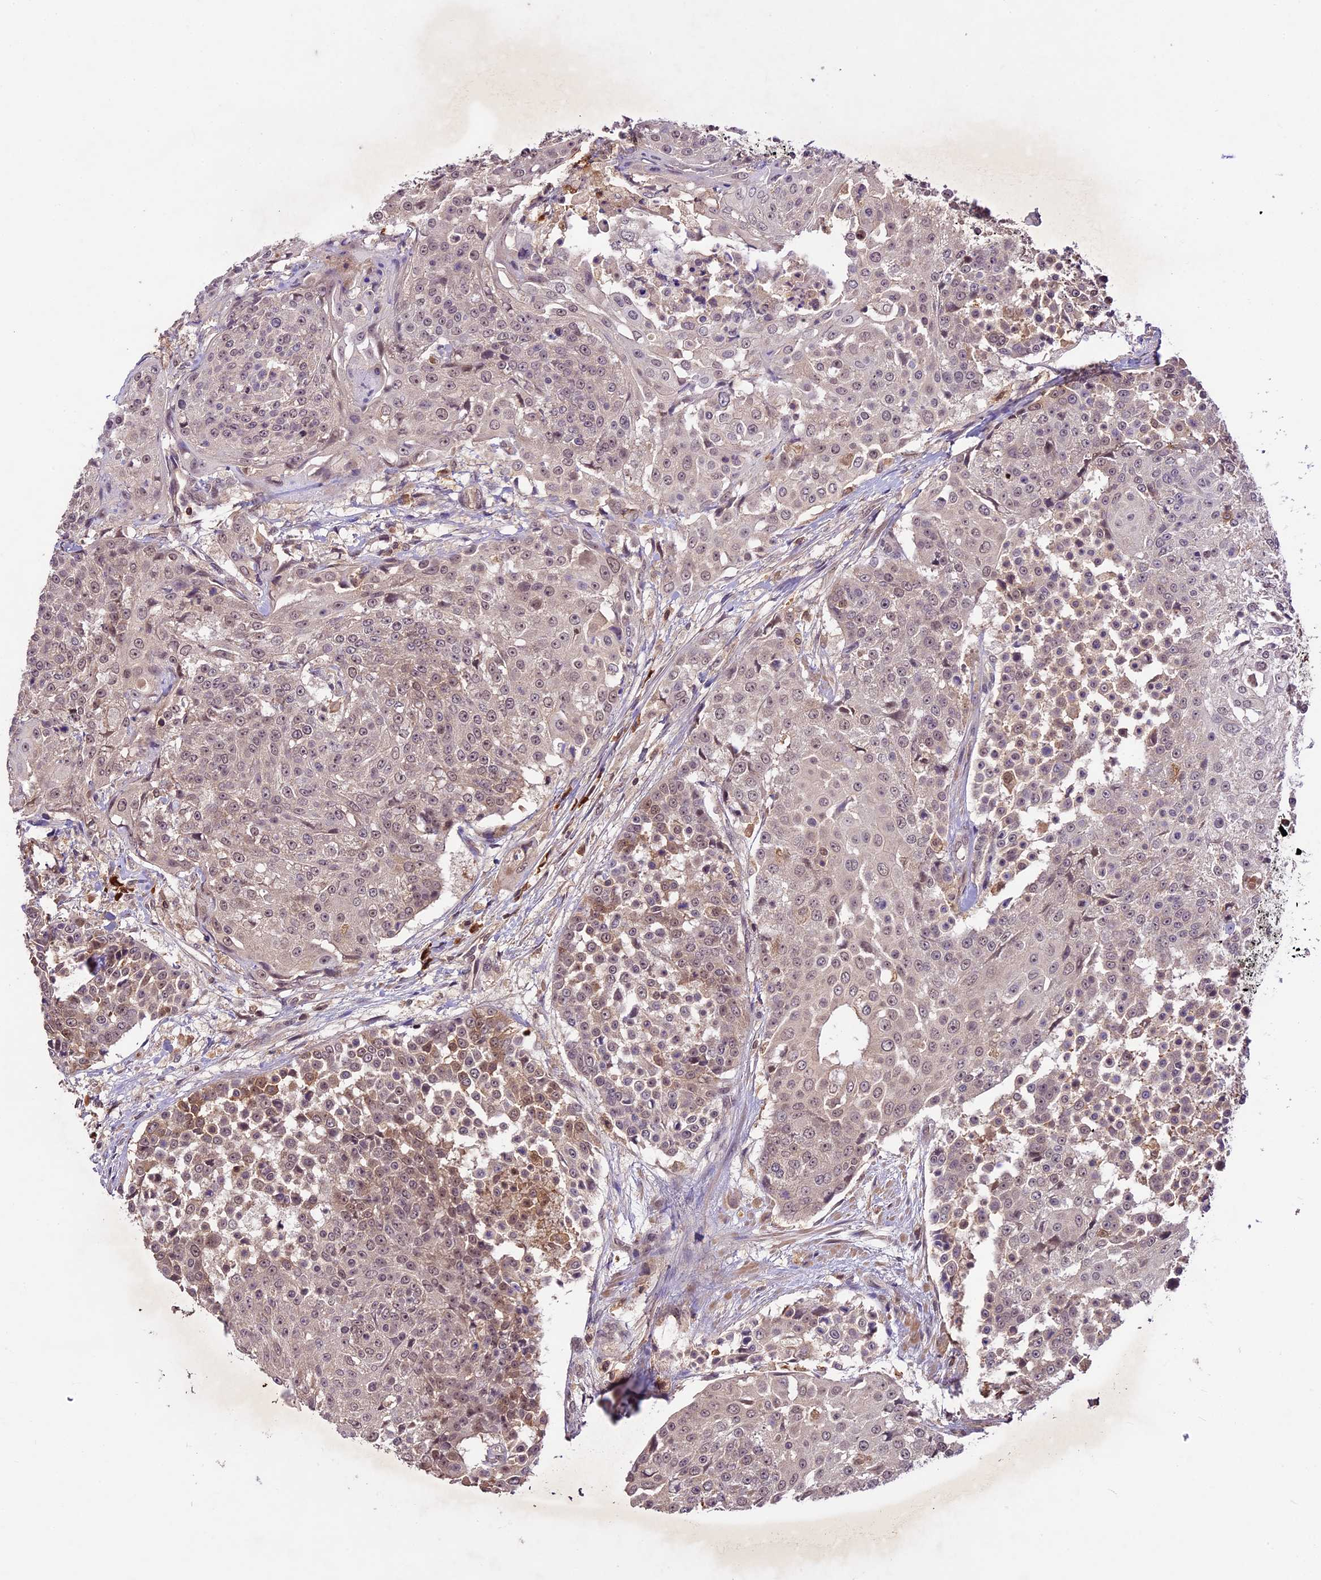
{"staining": {"intensity": "weak", "quantity": "25%-75%", "location": "nuclear"}, "tissue": "urothelial cancer", "cell_type": "Tumor cells", "image_type": "cancer", "snomed": [{"axis": "morphology", "description": "Urothelial carcinoma, High grade"}, {"axis": "topography", "description": "Urinary bladder"}], "caption": "Urothelial cancer was stained to show a protein in brown. There is low levels of weak nuclear staining in about 25%-75% of tumor cells.", "gene": "ATP10A", "patient": {"sex": "female", "age": 63}}